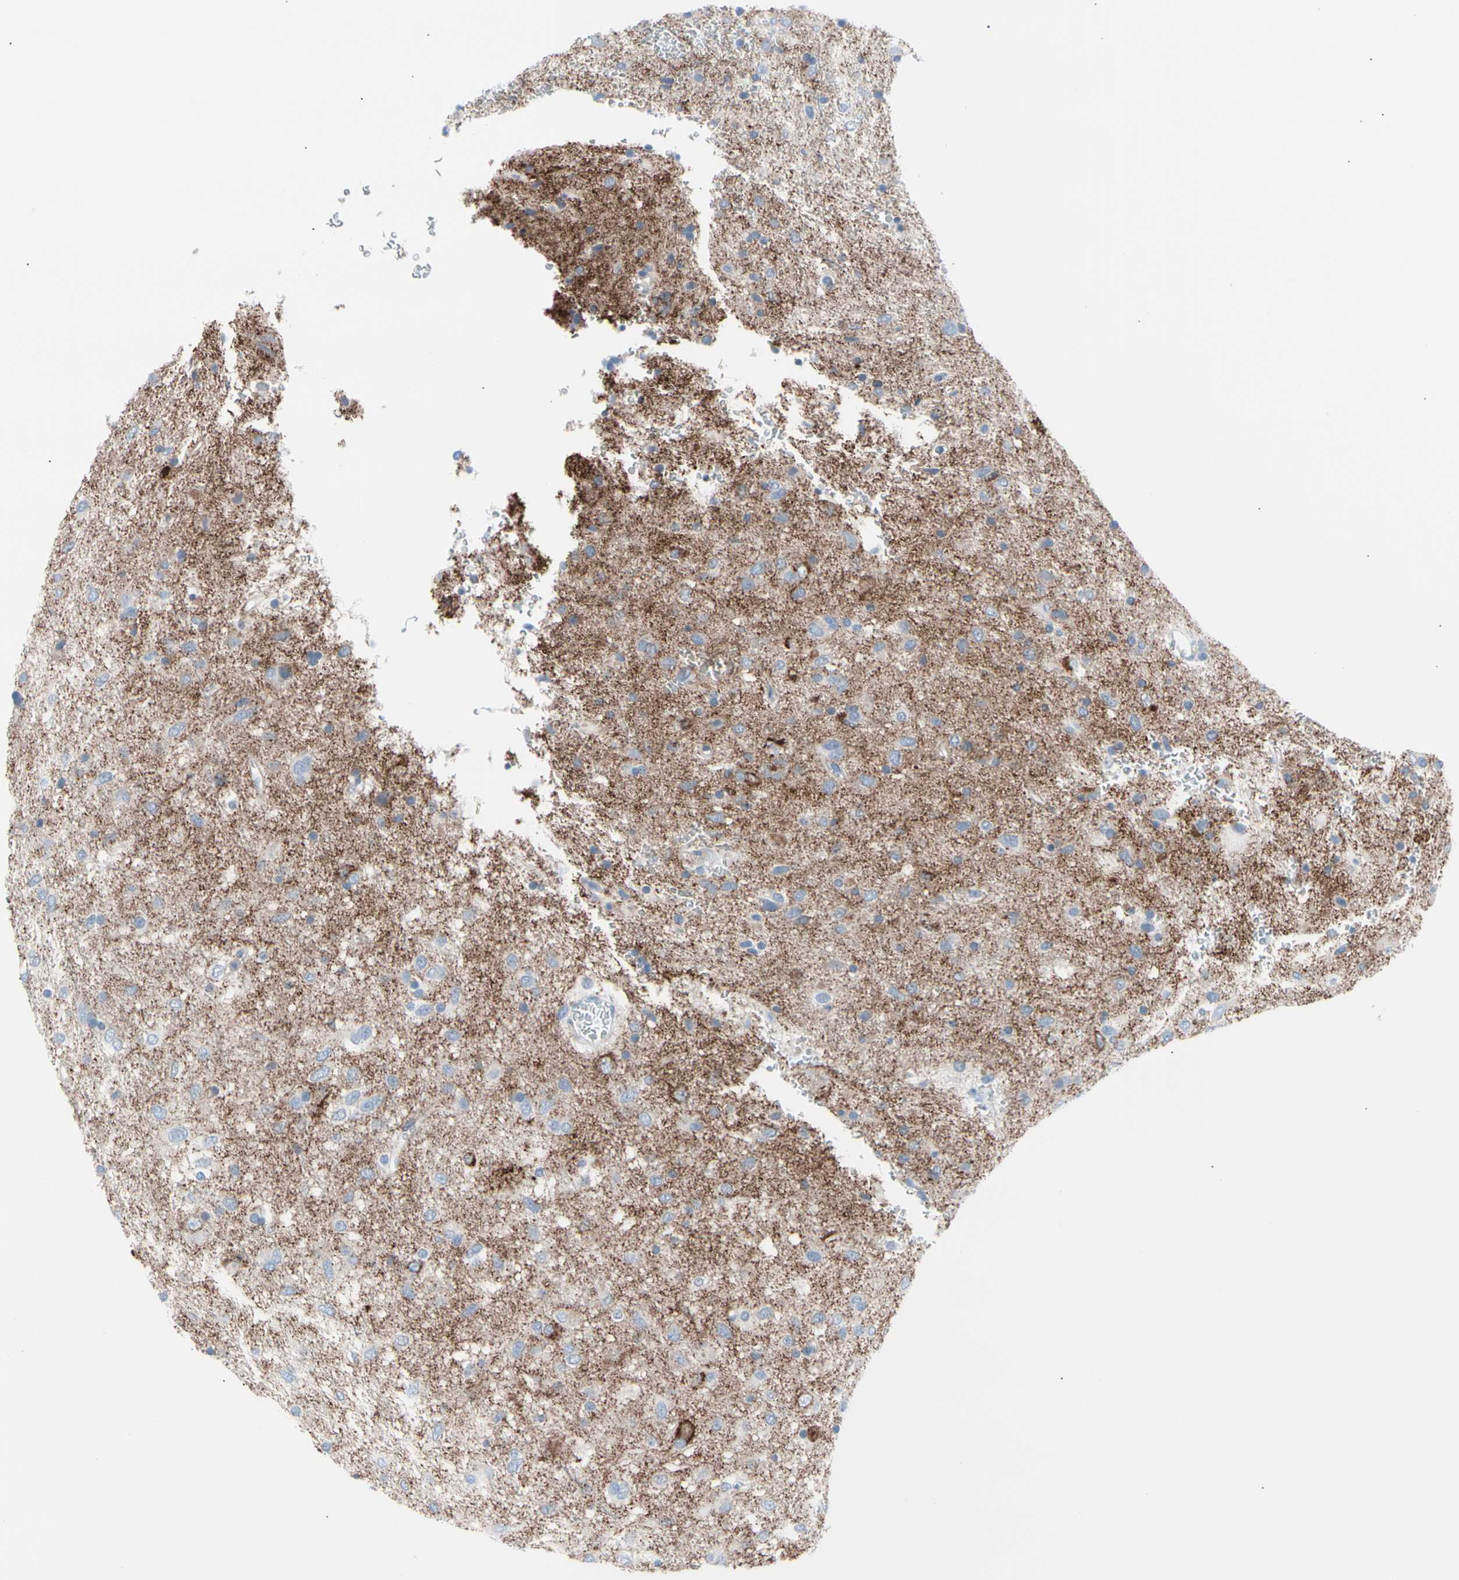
{"staining": {"intensity": "negative", "quantity": "none", "location": "none"}, "tissue": "glioma", "cell_type": "Tumor cells", "image_type": "cancer", "snomed": [{"axis": "morphology", "description": "Glioma, malignant, Low grade"}, {"axis": "topography", "description": "Brain"}], "caption": "Malignant low-grade glioma was stained to show a protein in brown. There is no significant positivity in tumor cells. (DAB IHC visualized using brightfield microscopy, high magnification).", "gene": "HK1", "patient": {"sex": "male", "age": 77}}